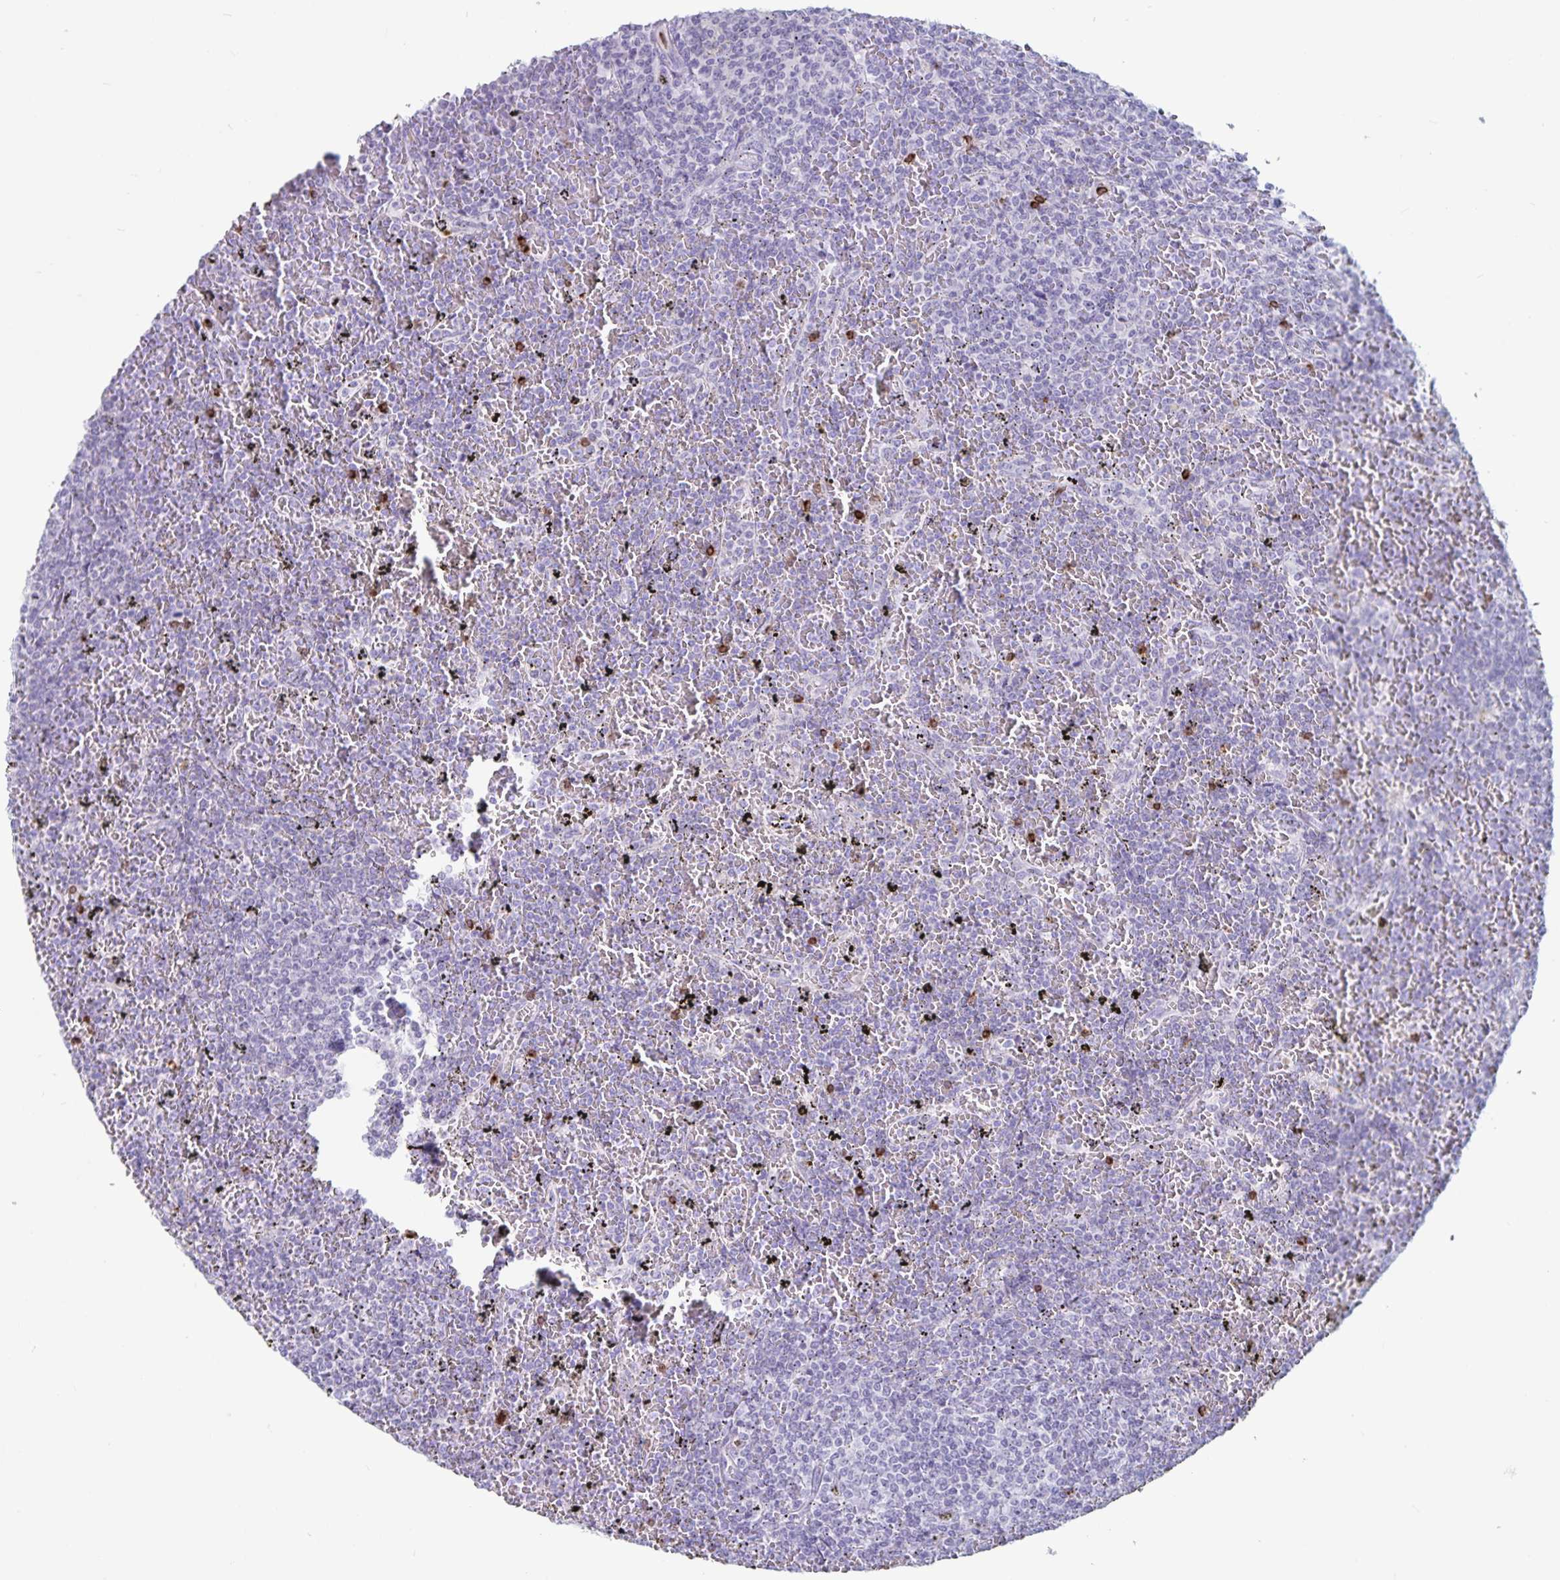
{"staining": {"intensity": "negative", "quantity": "none", "location": "none"}, "tissue": "lymphoma", "cell_type": "Tumor cells", "image_type": "cancer", "snomed": [{"axis": "morphology", "description": "Malignant lymphoma, non-Hodgkin's type, Low grade"}, {"axis": "topography", "description": "Spleen"}], "caption": "Lymphoma was stained to show a protein in brown. There is no significant positivity in tumor cells.", "gene": "GNLY", "patient": {"sex": "female", "age": 77}}